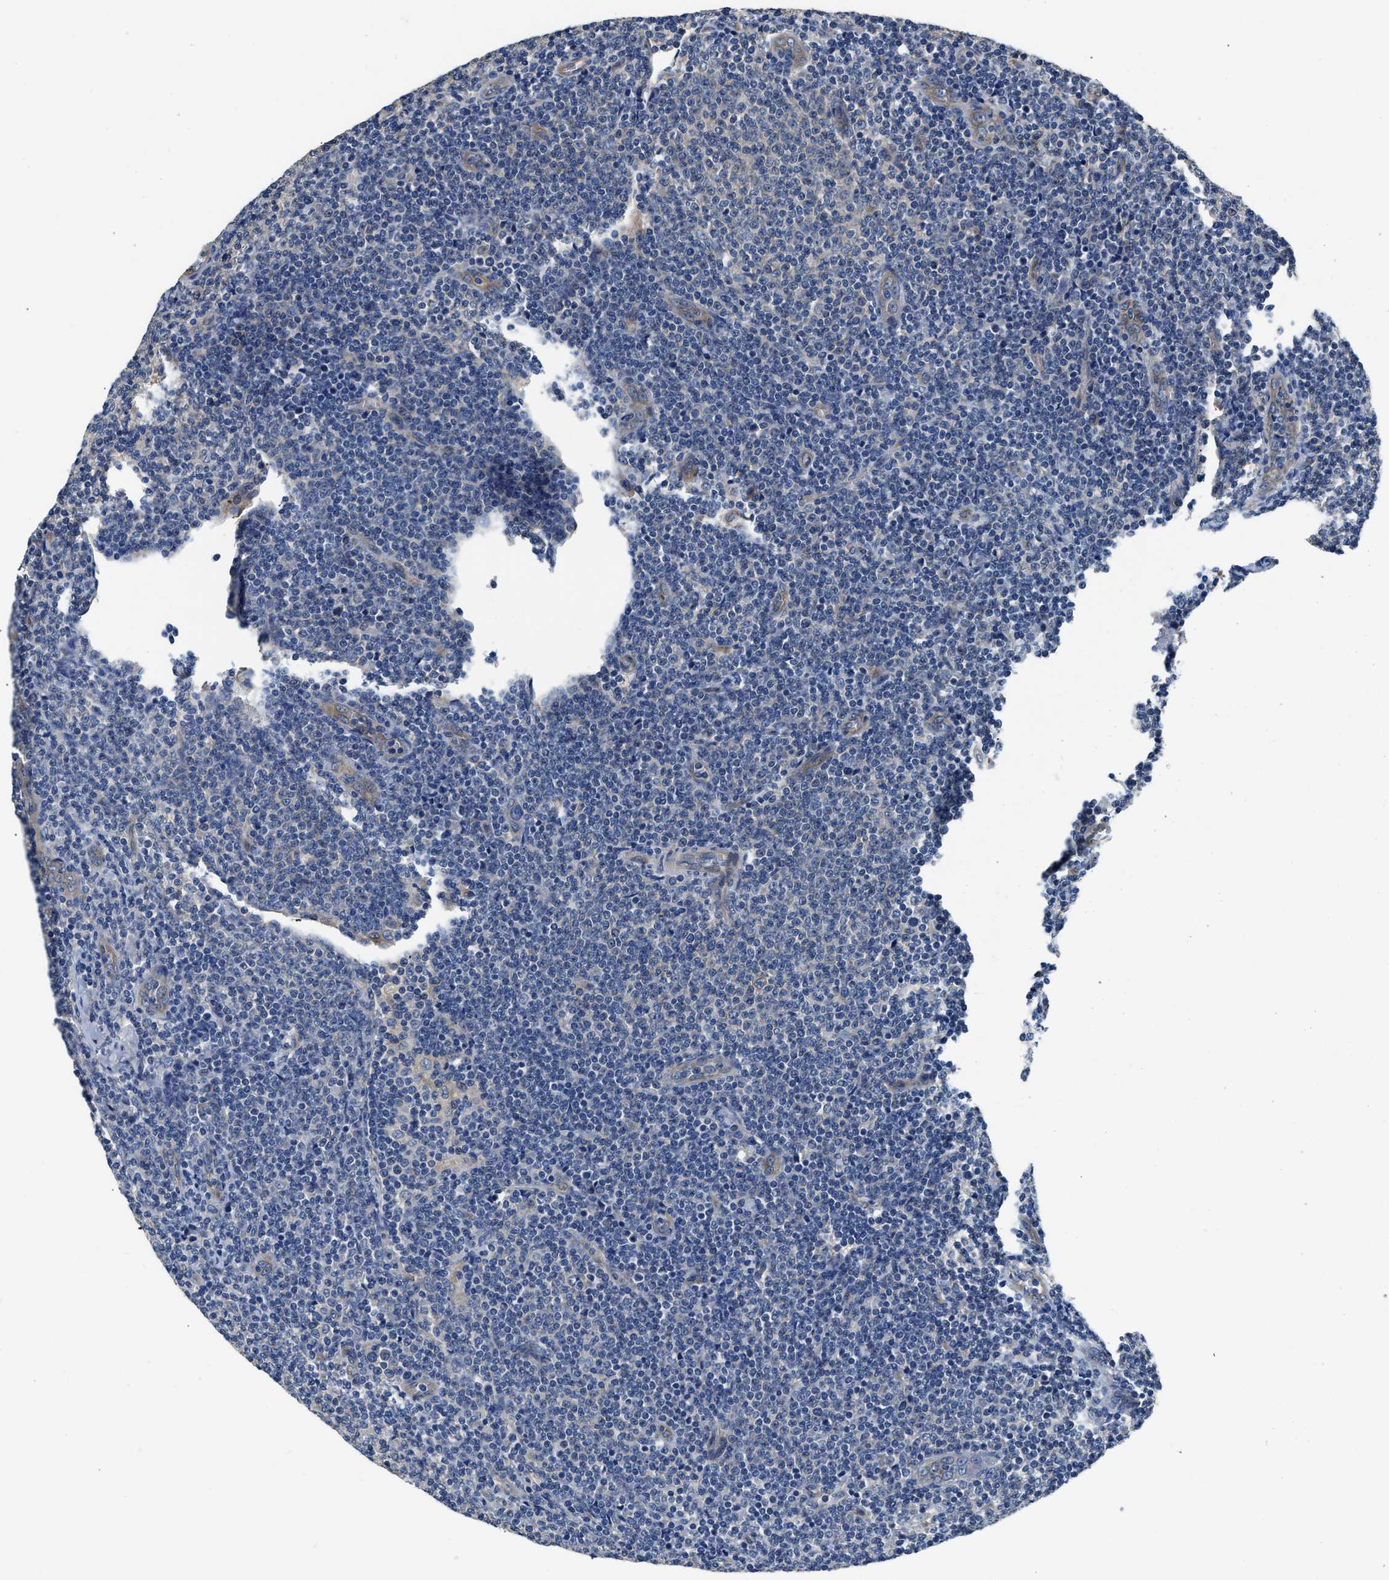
{"staining": {"intensity": "negative", "quantity": "none", "location": "none"}, "tissue": "lymphoma", "cell_type": "Tumor cells", "image_type": "cancer", "snomed": [{"axis": "morphology", "description": "Malignant lymphoma, non-Hodgkin's type, Low grade"}, {"axis": "topography", "description": "Lymph node"}], "caption": "Immunohistochemical staining of lymphoma shows no significant expression in tumor cells. Nuclei are stained in blue.", "gene": "CSDE1", "patient": {"sex": "male", "age": 66}}